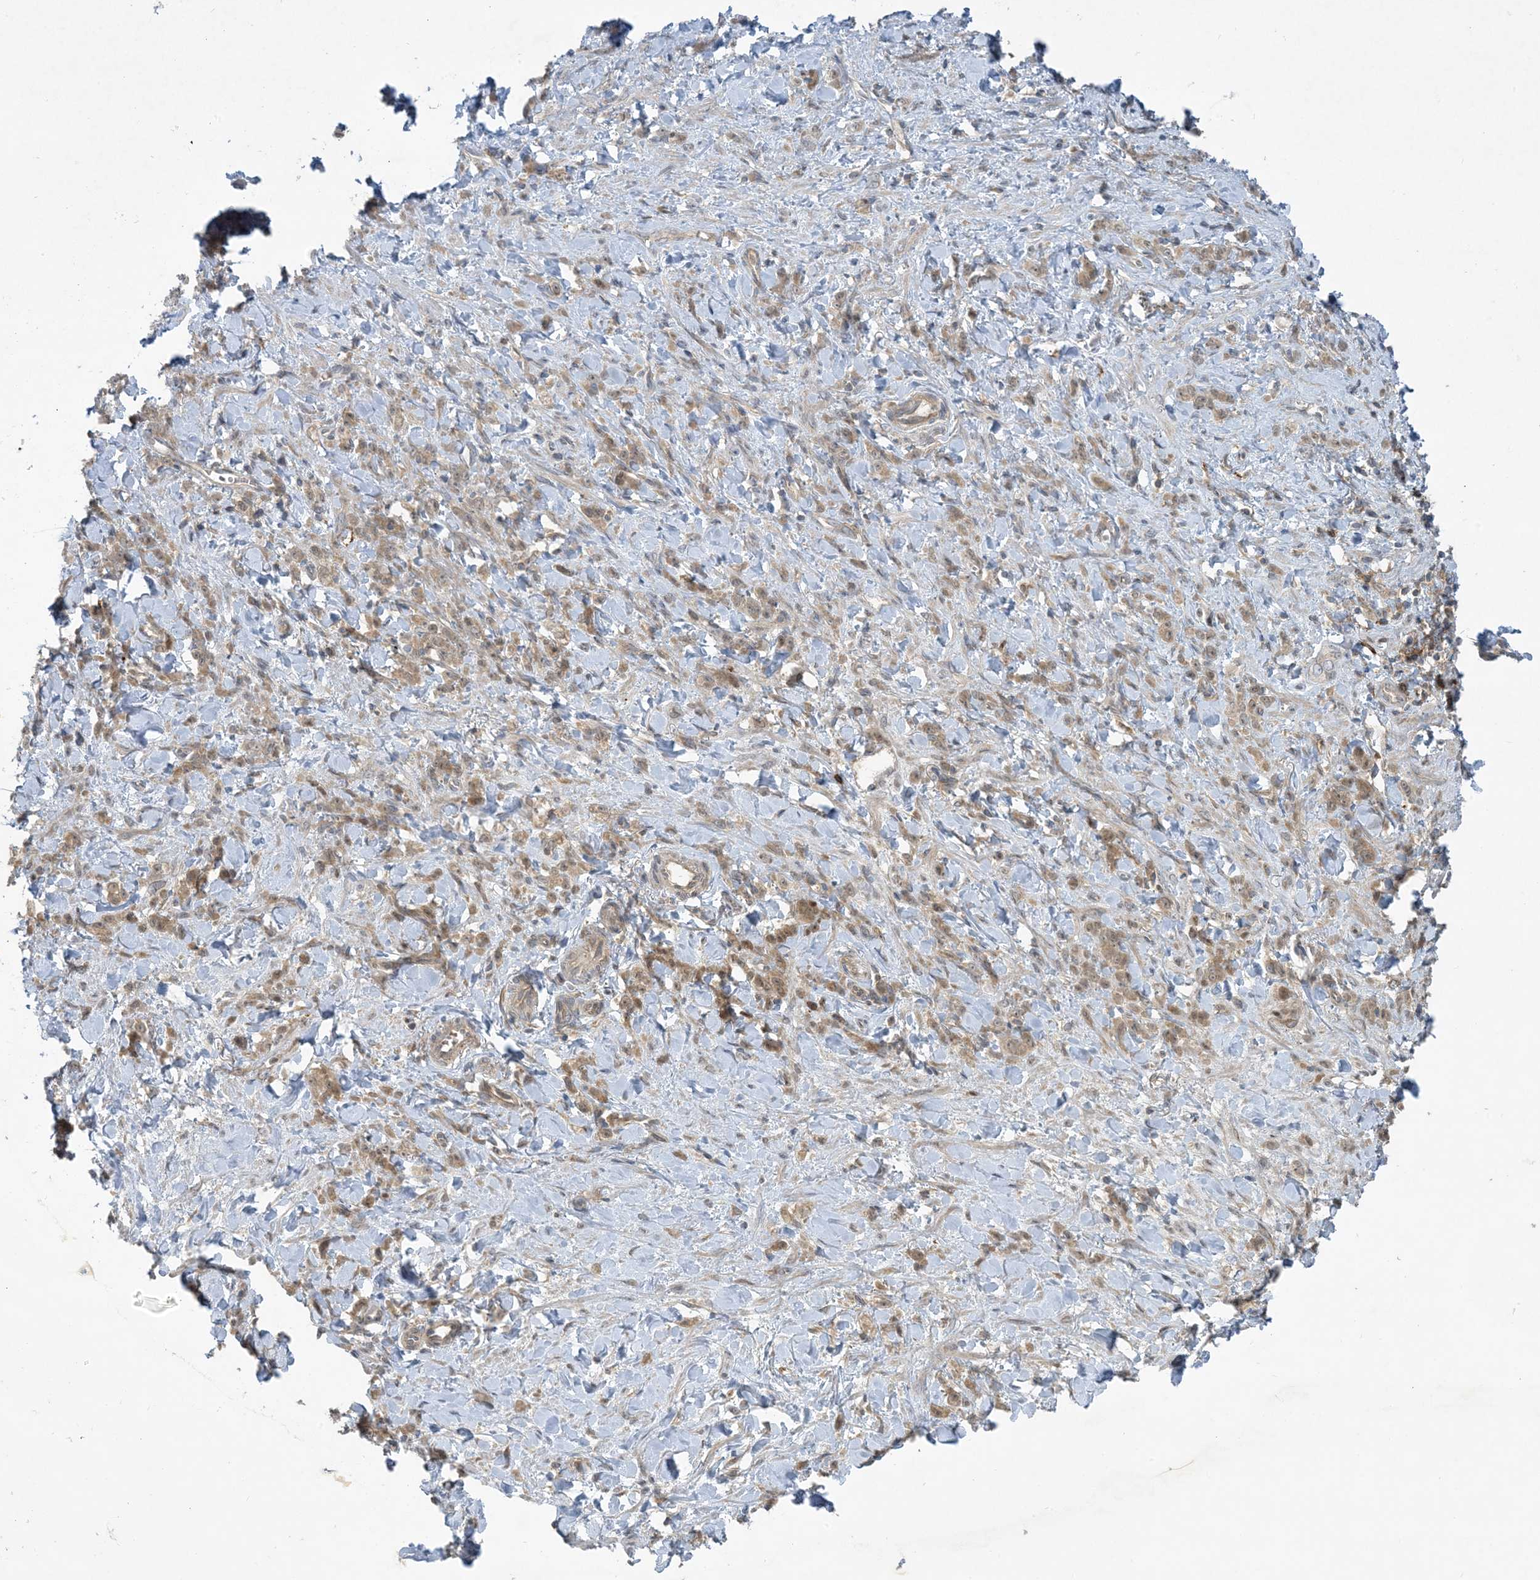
{"staining": {"intensity": "weak", "quantity": ">75%", "location": "cytoplasmic/membranous"}, "tissue": "stomach cancer", "cell_type": "Tumor cells", "image_type": "cancer", "snomed": [{"axis": "morphology", "description": "Normal tissue, NOS"}, {"axis": "morphology", "description": "Adenocarcinoma, NOS"}, {"axis": "topography", "description": "Stomach"}], "caption": "Protein expression analysis of human adenocarcinoma (stomach) reveals weak cytoplasmic/membranous positivity in about >75% of tumor cells.", "gene": "STAM2", "patient": {"sex": "male", "age": 82}}